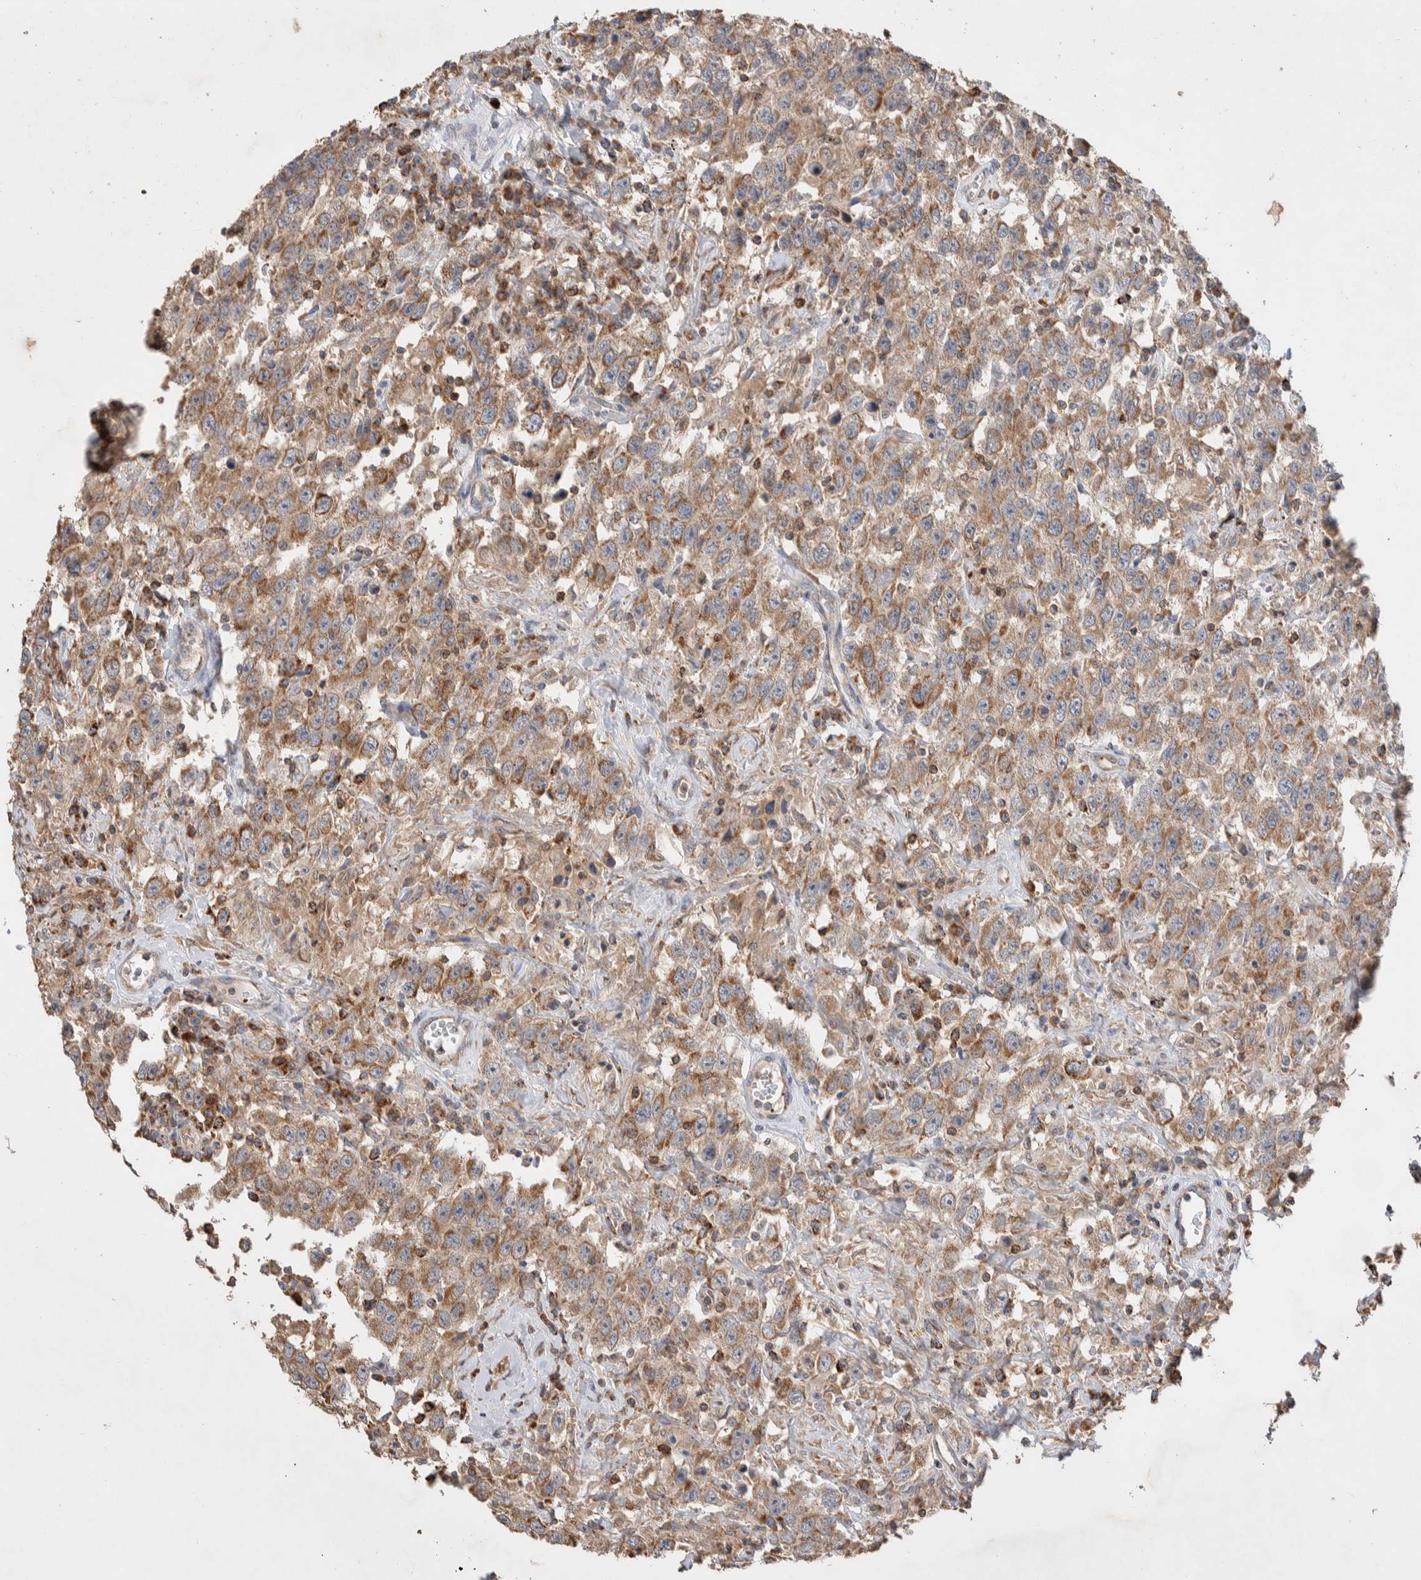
{"staining": {"intensity": "moderate", "quantity": ">75%", "location": "cytoplasmic/membranous"}, "tissue": "testis cancer", "cell_type": "Tumor cells", "image_type": "cancer", "snomed": [{"axis": "morphology", "description": "Seminoma, NOS"}, {"axis": "topography", "description": "Testis"}], "caption": "There is medium levels of moderate cytoplasmic/membranous staining in tumor cells of testis seminoma, as demonstrated by immunohistochemical staining (brown color).", "gene": "DEPTOR", "patient": {"sex": "male", "age": 41}}